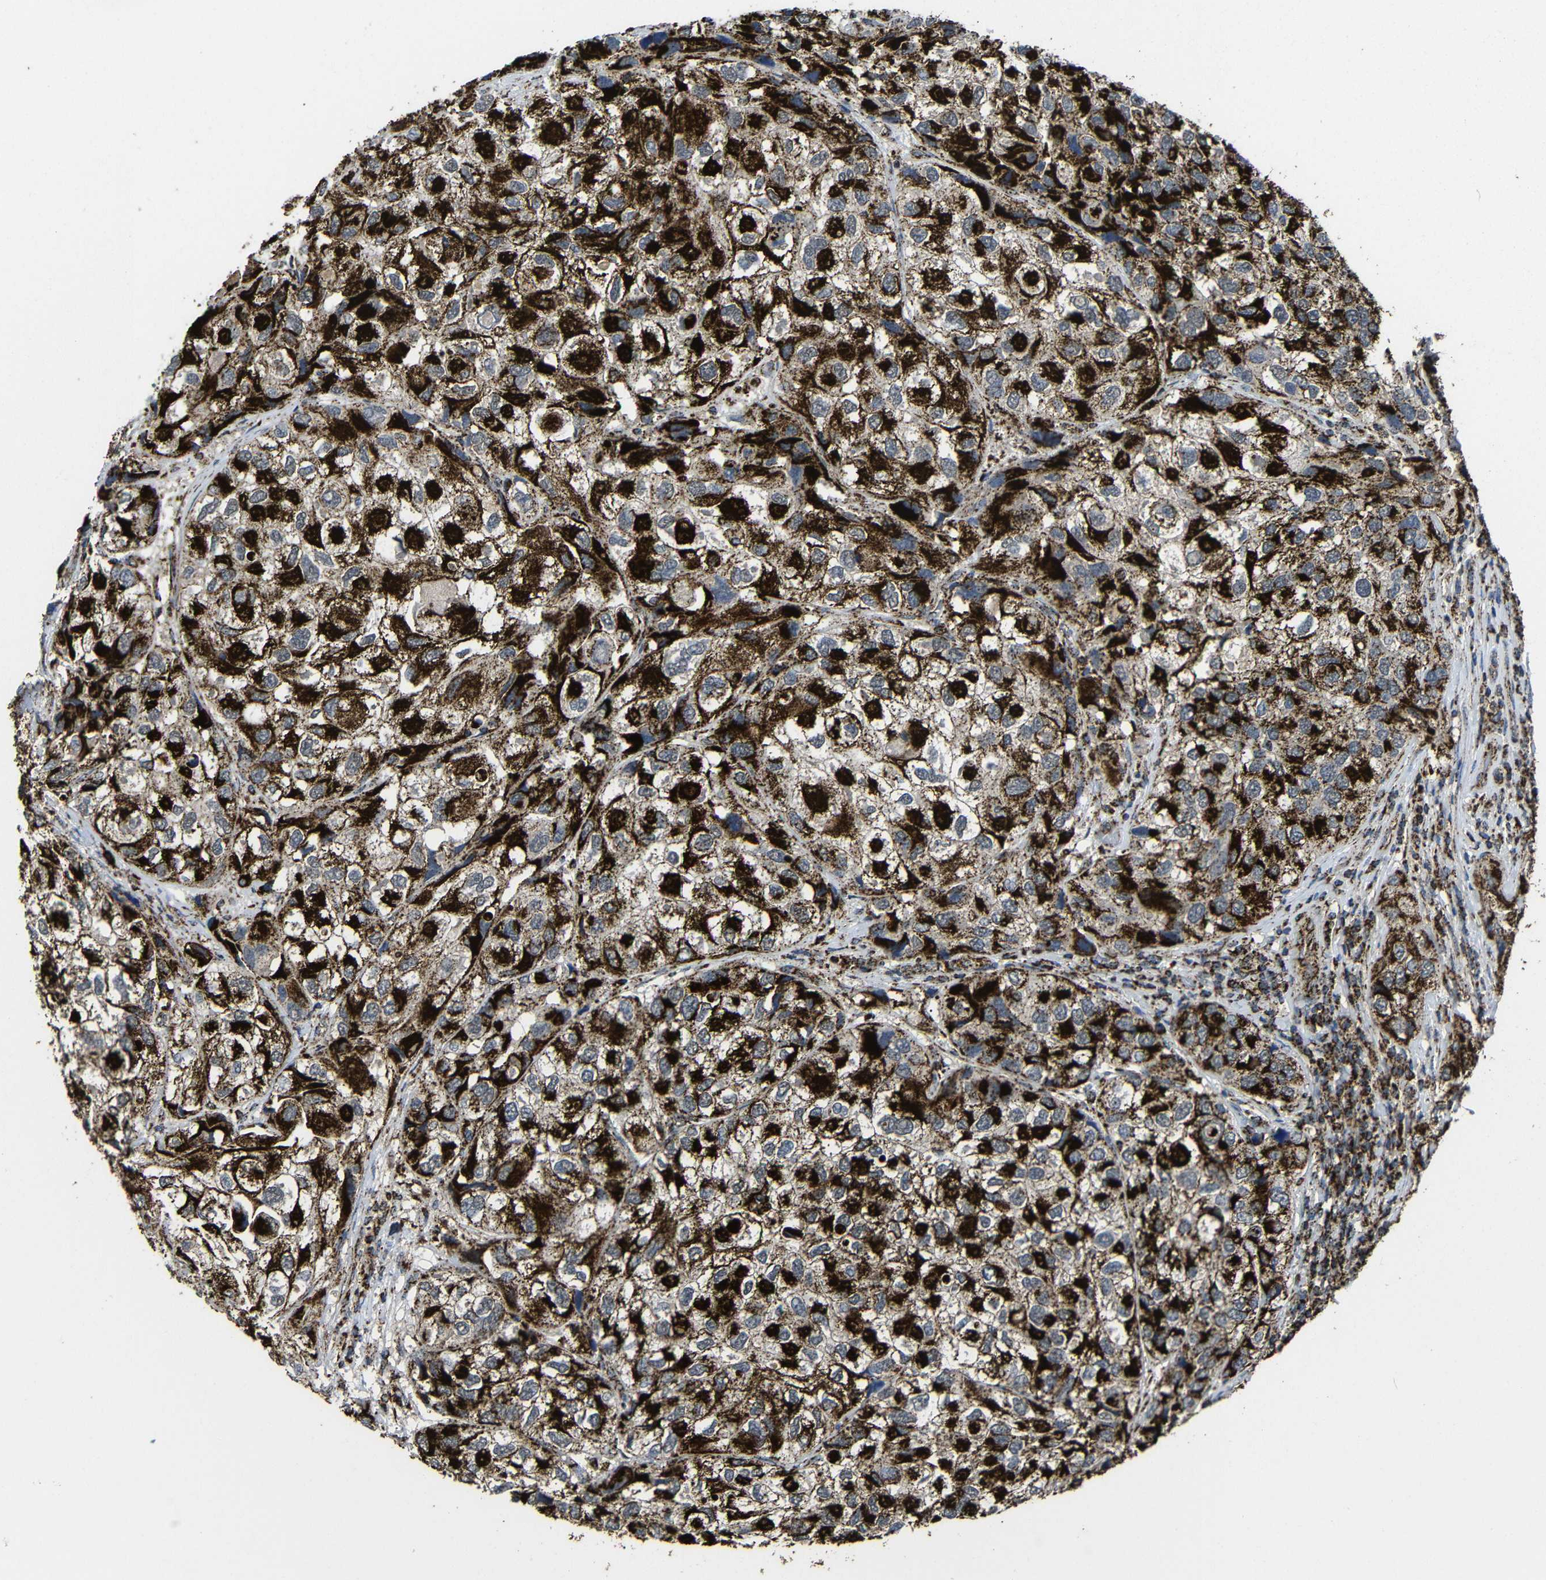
{"staining": {"intensity": "strong", "quantity": ">75%", "location": "cytoplasmic/membranous"}, "tissue": "urothelial cancer", "cell_type": "Tumor cells", "image_type": "cancer", "snomed": [{"axis": "morphology", "description": "Urothelial carcinoma, High grade"}, {"axis": "topography", "description": "Urinary bladder"}], "caption": "An IHC photomicrograph of neoplastic tissue is shown. Protein staining in brown shows strong cytoplasmic/membranous positivity in urothelial carcinoma (high-grade) within tumor cells. The protein of interest is stained brown, and the nuclei are stained in blue (DAB (3,3'-diaminobenzidine) IHC with brightfield microscopy, high magnification).", "gene": "ATP5F1A", "patient": {"sex": "female", "age": 64}}